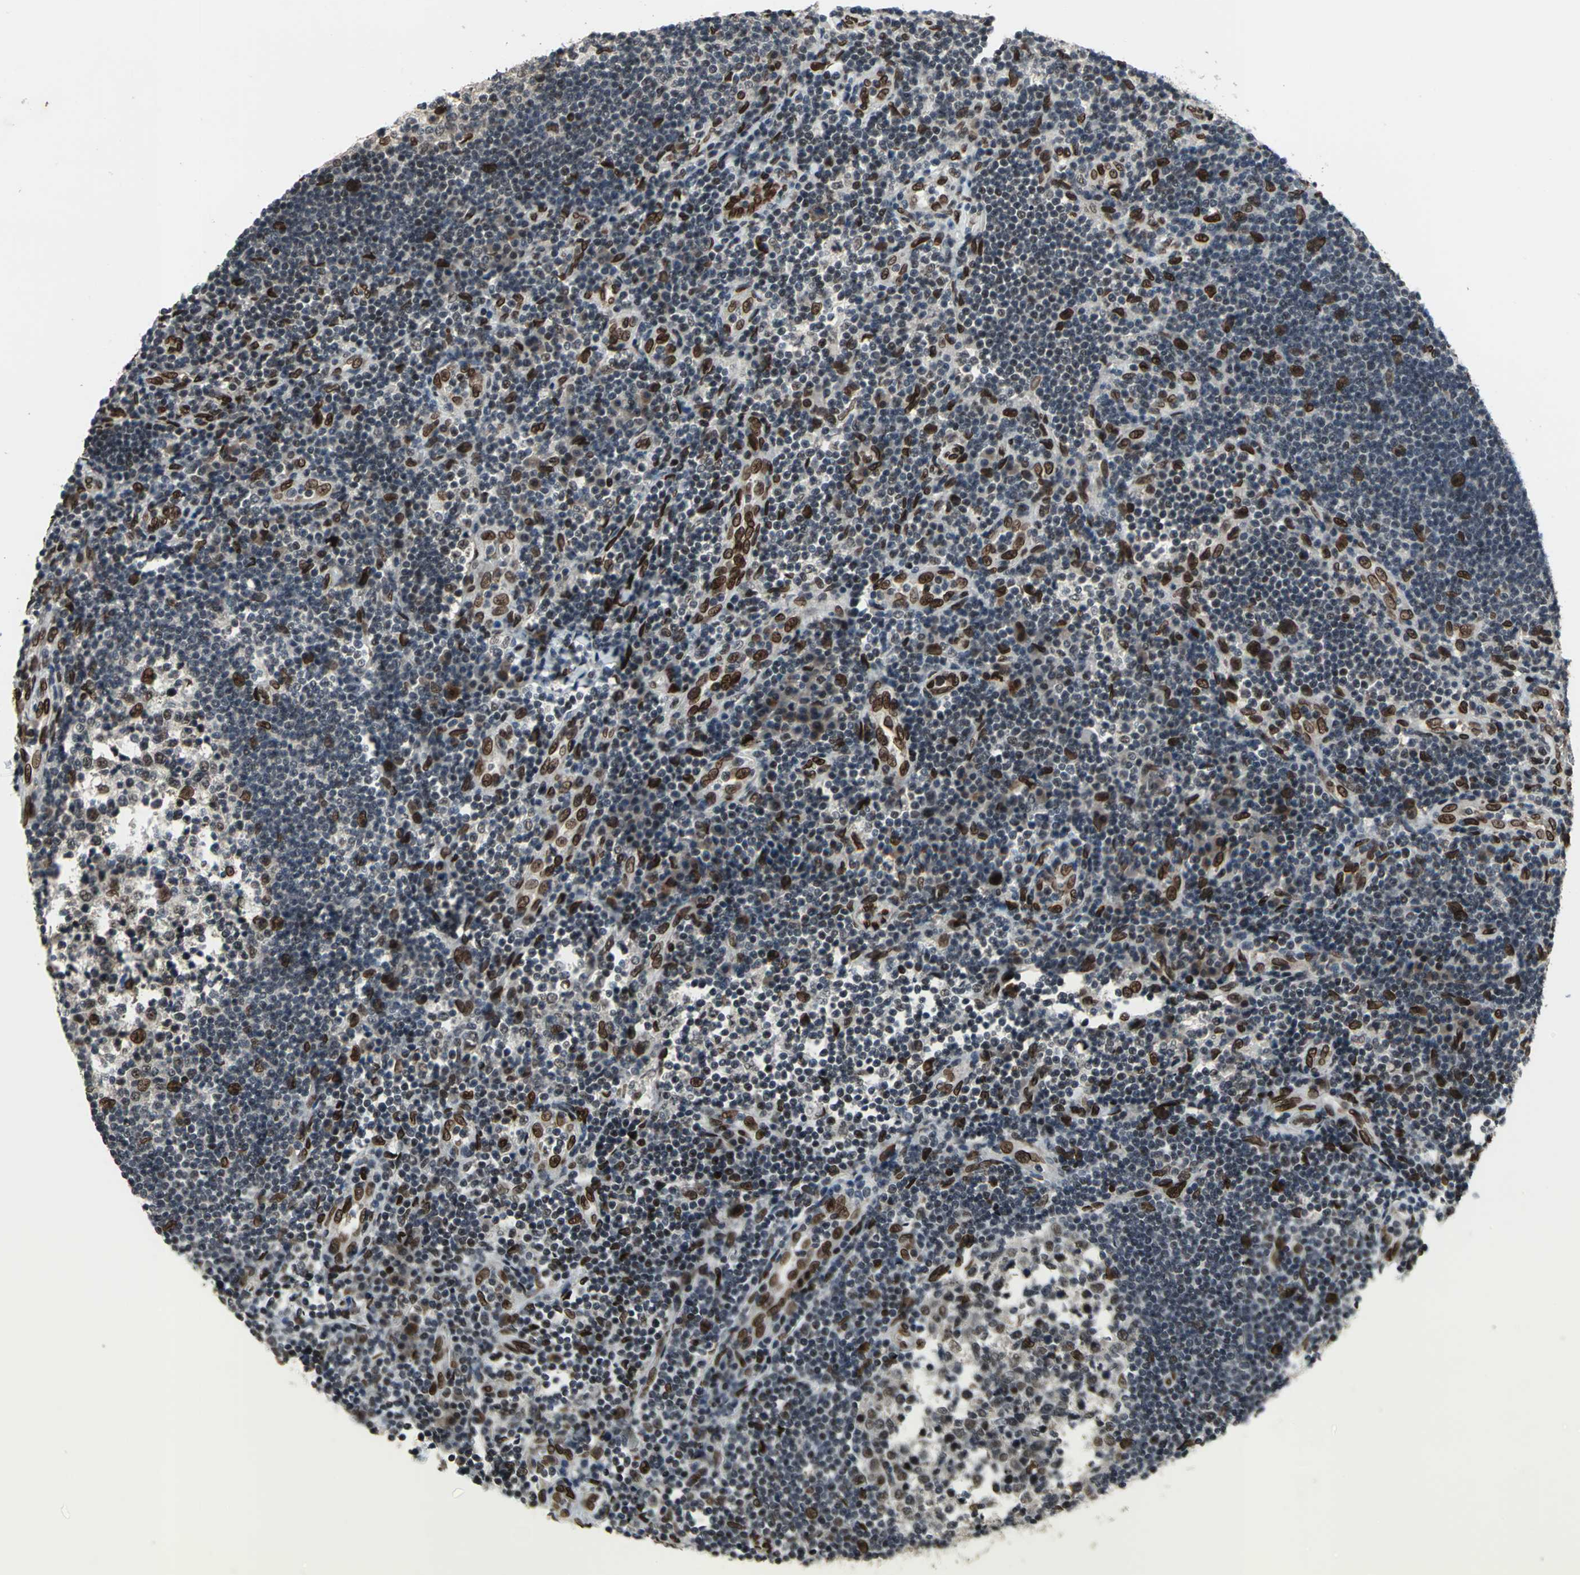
{"staining": {"intensity": "moderate", "quantity": ">75%", "location": "nuclear"}, "tissue": "lymph node", "cell_type": "Germinal center cells", "image_type": "normal", "snomed": [{"axis": "morphology", "description": "Normal tissue, NOS"}, {"axis": "morphology", "description": "Squamous cell carcinoma, metastatic, NOS"}, {"axis": "topography", "description": "Lymph node"}], "caption": "Brown immunohistochemical staining in normal human lymph node exhibits moderate nuclear positivity in about >75% of germinal center cells.", "gene": "ISY1", "patient": {"sex": "female", "age": 53}}